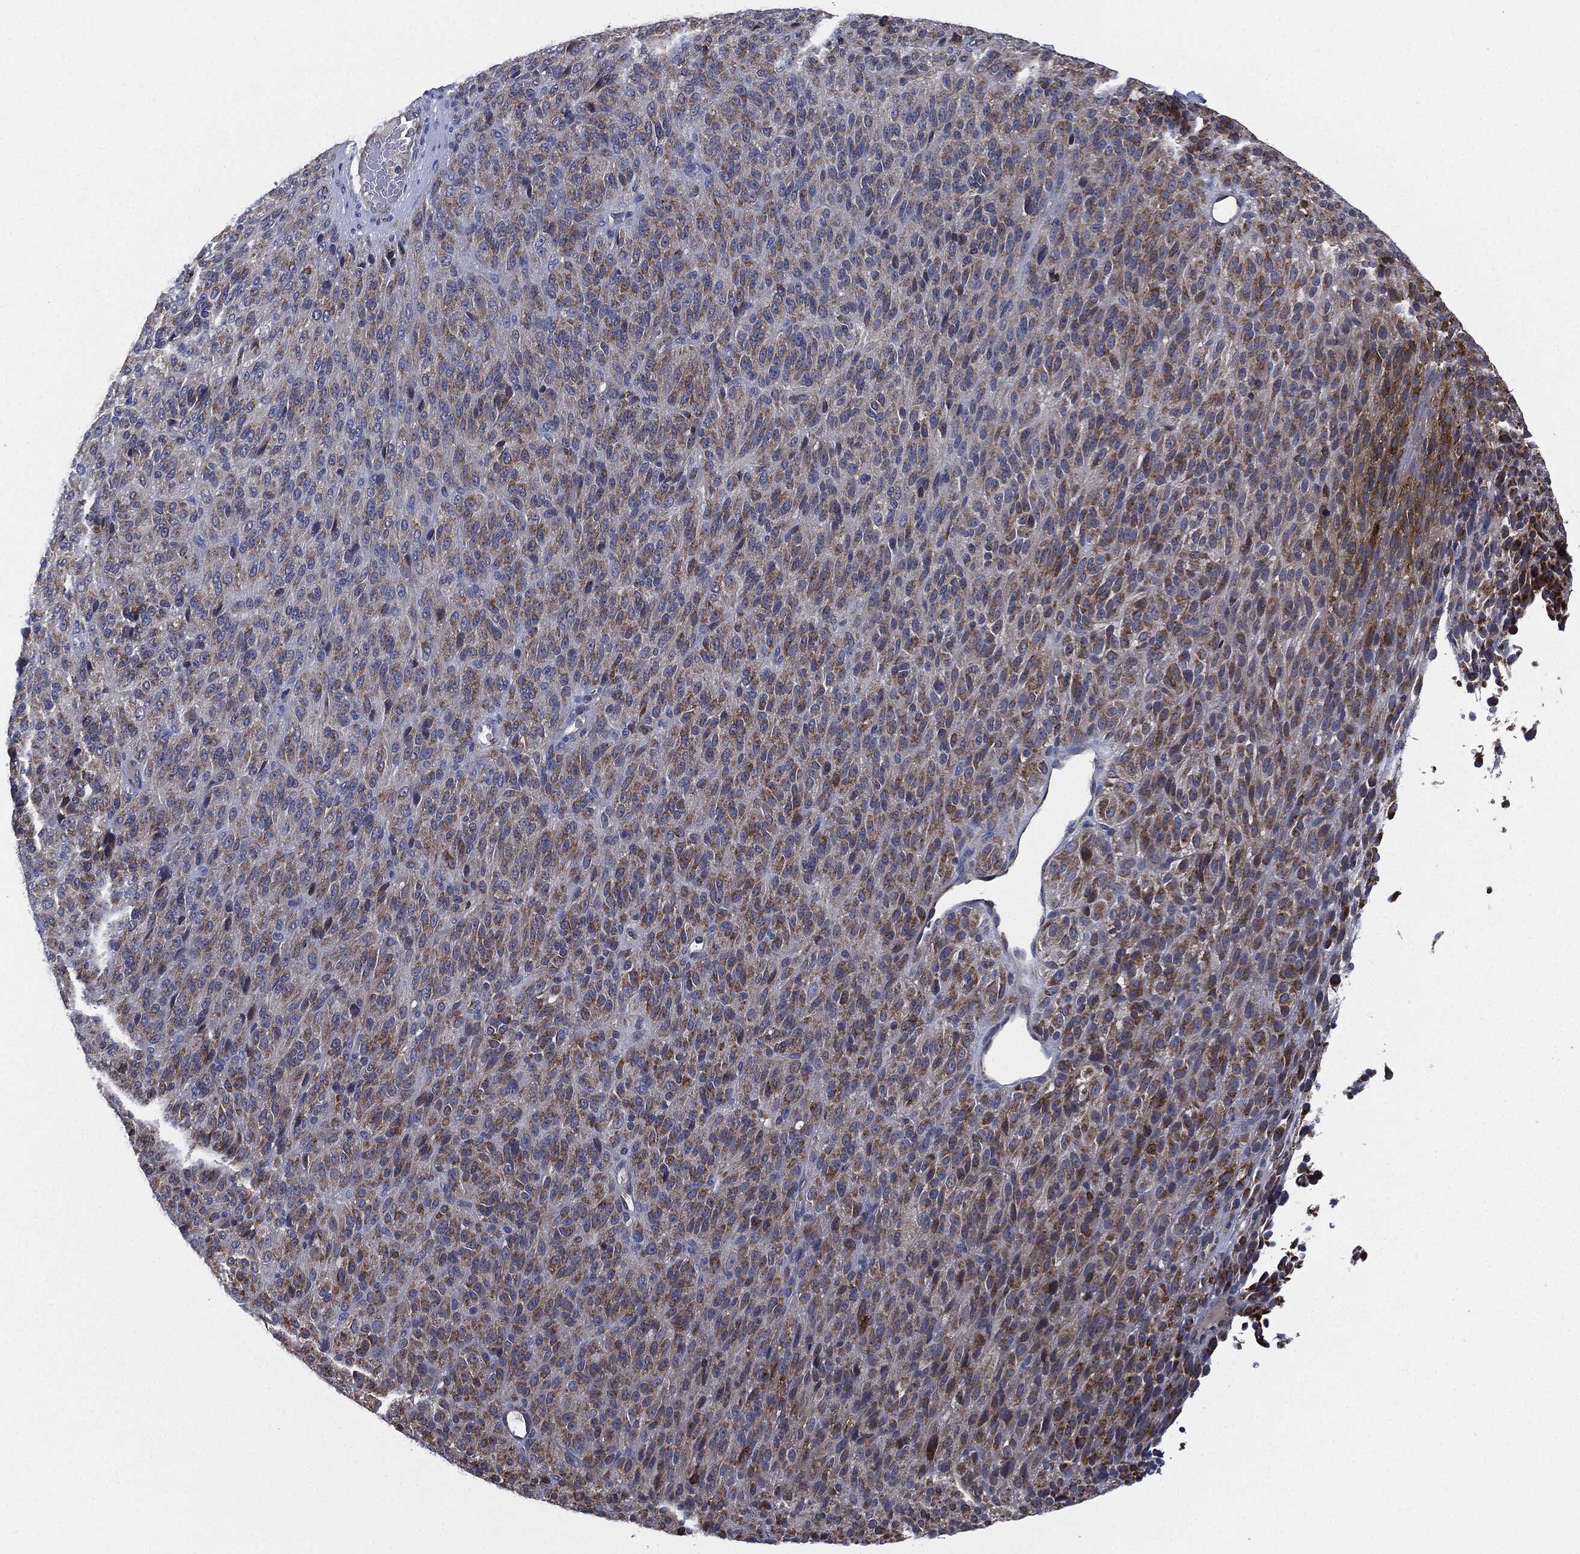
{"staining": {"intensity": "moderate", "quantity": "25%-75%", "location": "cytoplasmic/membranous"}, "tissue": "melanoma", "cell_type": "Tumor cells", "image_type": "cancer", "snomed": [{"axis": "morphology", "description": "Malignant melanoma, Metastatic site"}, {"axis": "topography", "description": "Brain"}], "caption": "Tumor cells exhibit moderate cytoplasmic/membranous expression in approximately 25%-75% of cells in melanoma.", "gene": "TMEM11", "patient": {"sex": "female", "age": 56}}